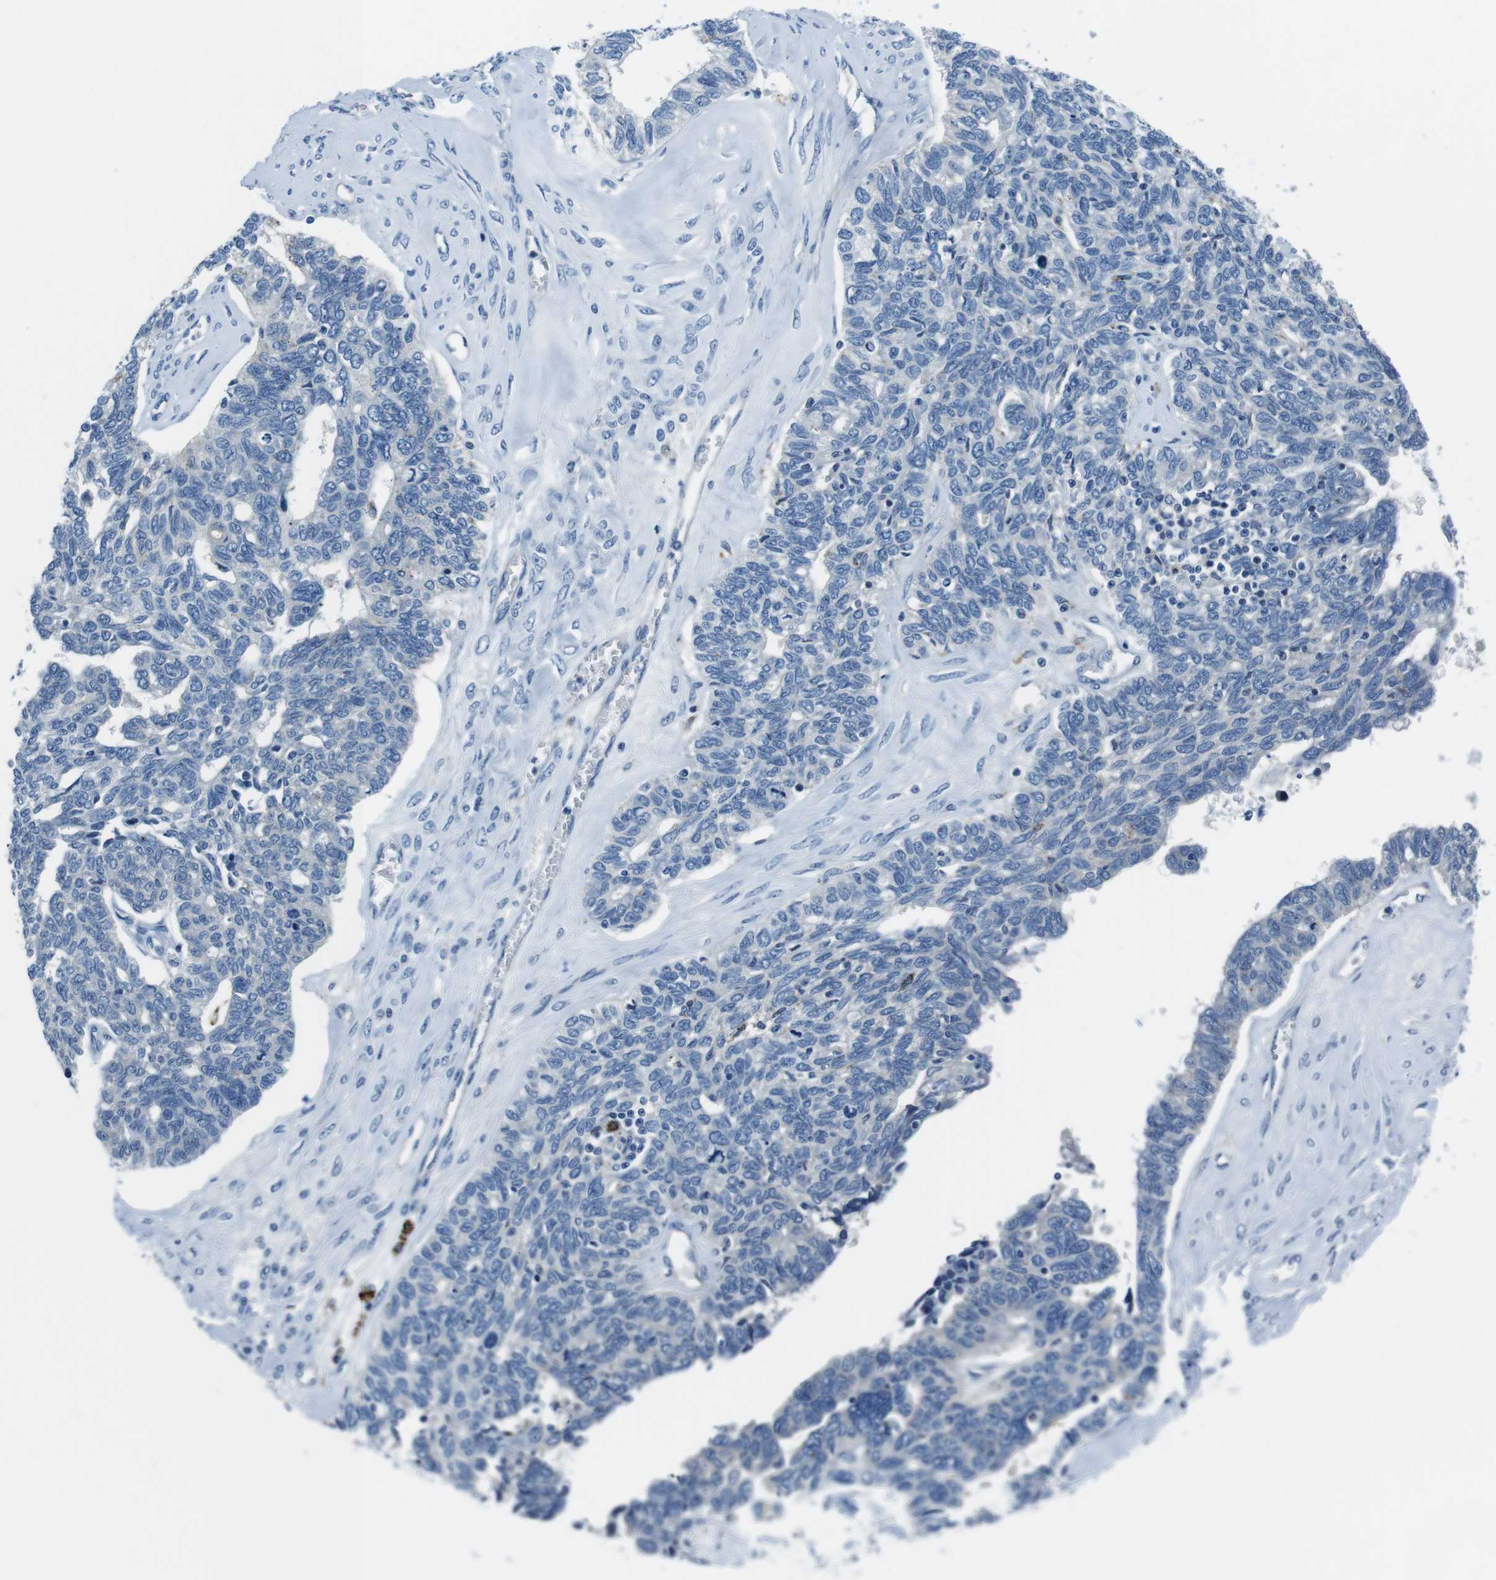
{"staining": {"intensity": "negative", "quantity": "none", "location": "none"}, "tissue": "ovarian cancer", "cell_type": "Tumor cells", "image_type": "cancer", "snomed": [{"axis": "morphology", "description": "Cystadenocarcinoma, serous, NOS"}, {"axis": "topography", "description": "Ovary"}], "caption": "Immunohistochemistry of human ovarian cancer shows no staining in tumor cells.", "gene": "TULP3", "patient": {"sex": "female", "age": 79}}